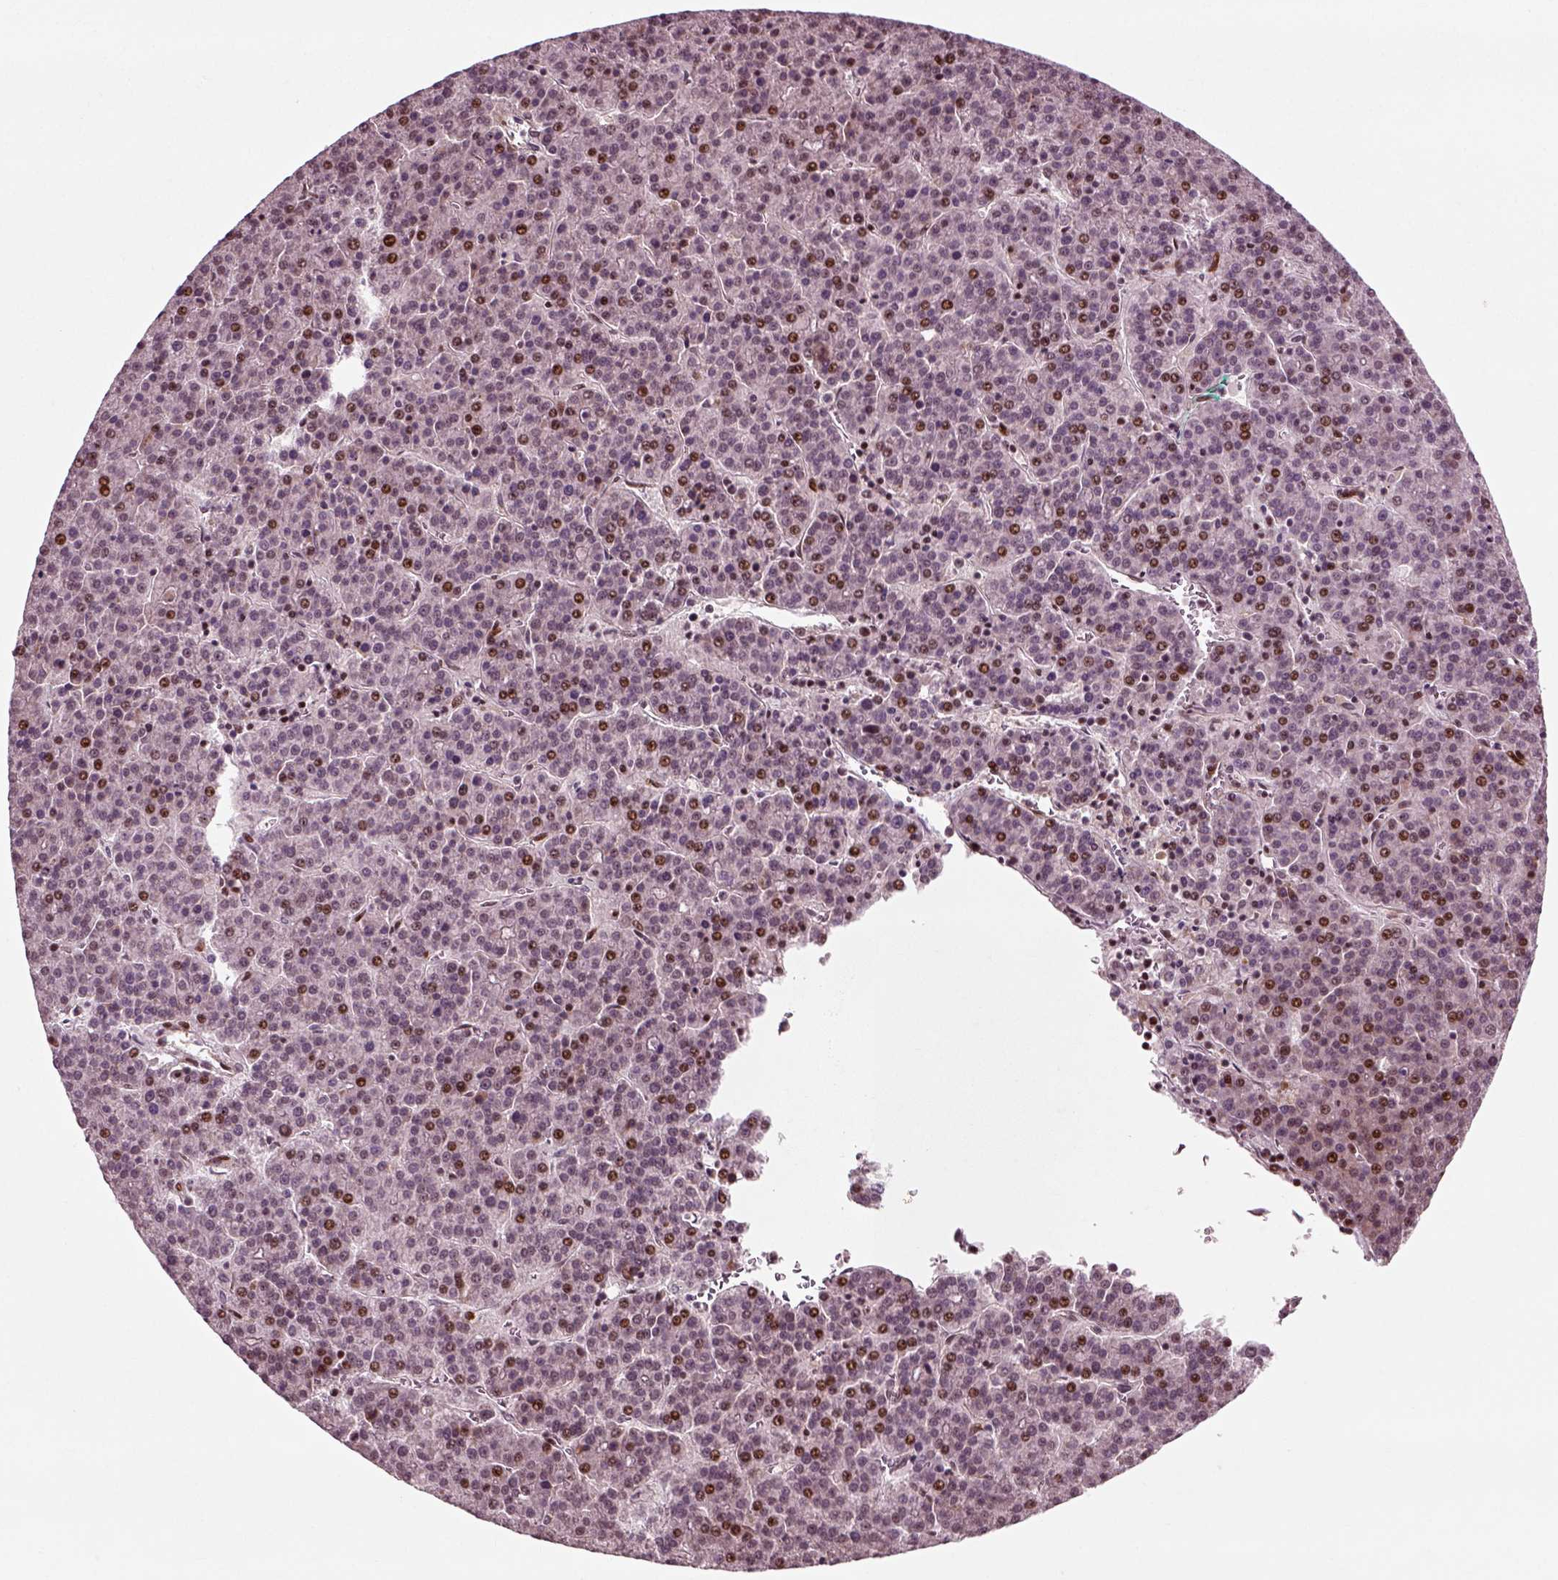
{"staining": {"intensity": "strong", "quantity": "<25%", "location": "nuclear"}, "tissue": "liver cancer", "cell_type": "Tumor cells", "image_type": "cancer", "snomed": [{"axis": "morphology", "description": "Carcinoma, Hepatocellular, NOS"}, {"axis": "topography", "description": "Liver"}], "caption": "The photomicrograph reveals a brown stain indicating the presence of a protein in the nuclear of tumor cells in liver hepatocellular carcinoma. The staining was performed using DAB (3,3'-diaminobenzidine), with brown indicating positive protein expression. Nuclei are stained blue with hematoxylin.", "gene": "CDC14A", "patient": {"sex": "female", "age": 58}}